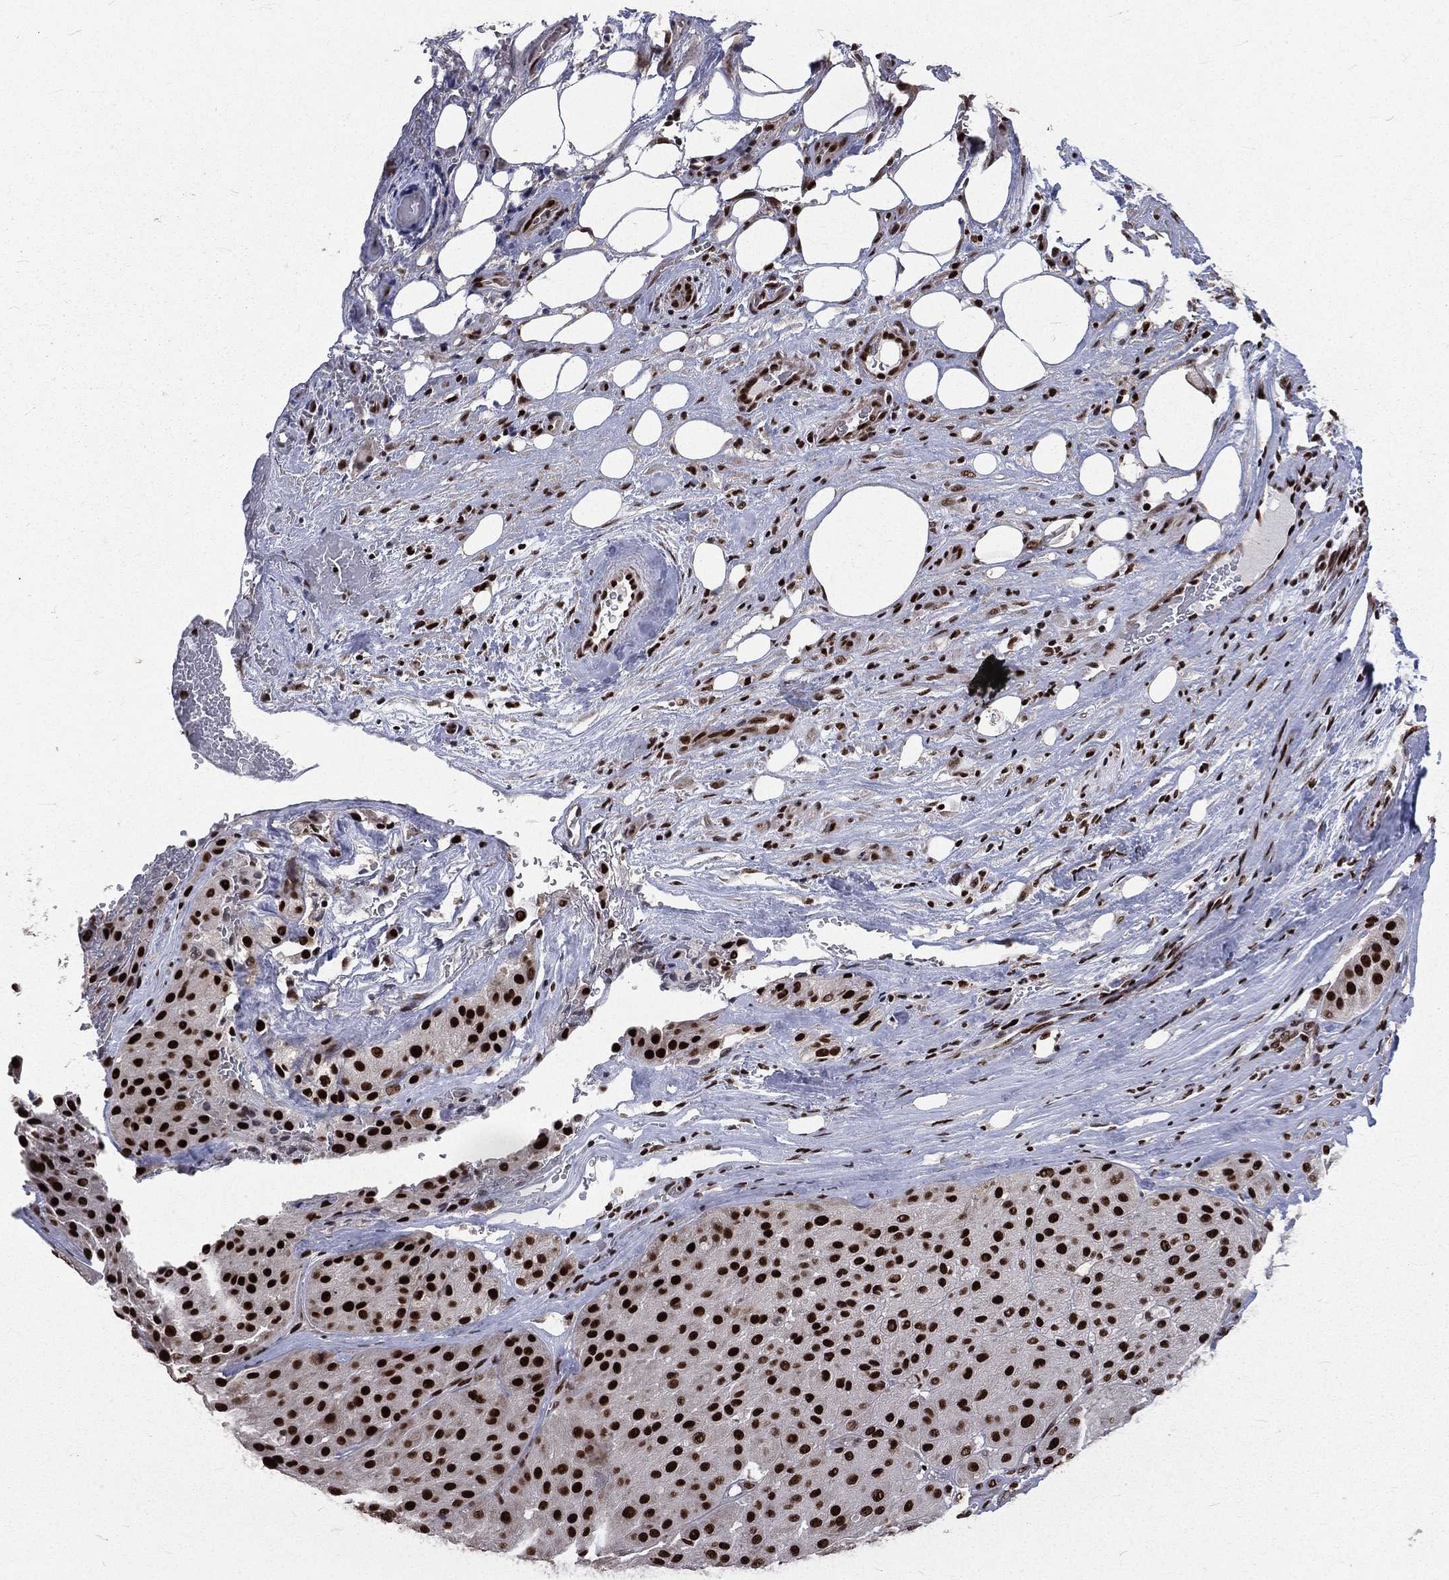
{"staining": {"intensity": "strong", "quantity": ">75%", "location": "nuclear"}, "tissue": "melanoma", "cell_type": "Tumor cells", "image_type": "cancer", "snomed": [{"axis": "morphology", "description": "Malignant melanoma, Metastatic site"}, {"axis": "topography", "description": "Smooth muscle"}], "caption": "This photomicrograph exhibits malignant melanoma (metastatic site) stained with immunohistochemistry (IHC) to label a protein in brown. The nuclear of tumor cells show strong positivity for the protein. Nuclei are counter-stained blue.", "gene": "POLB", "patient": {"sex": "male", "age": 41}}